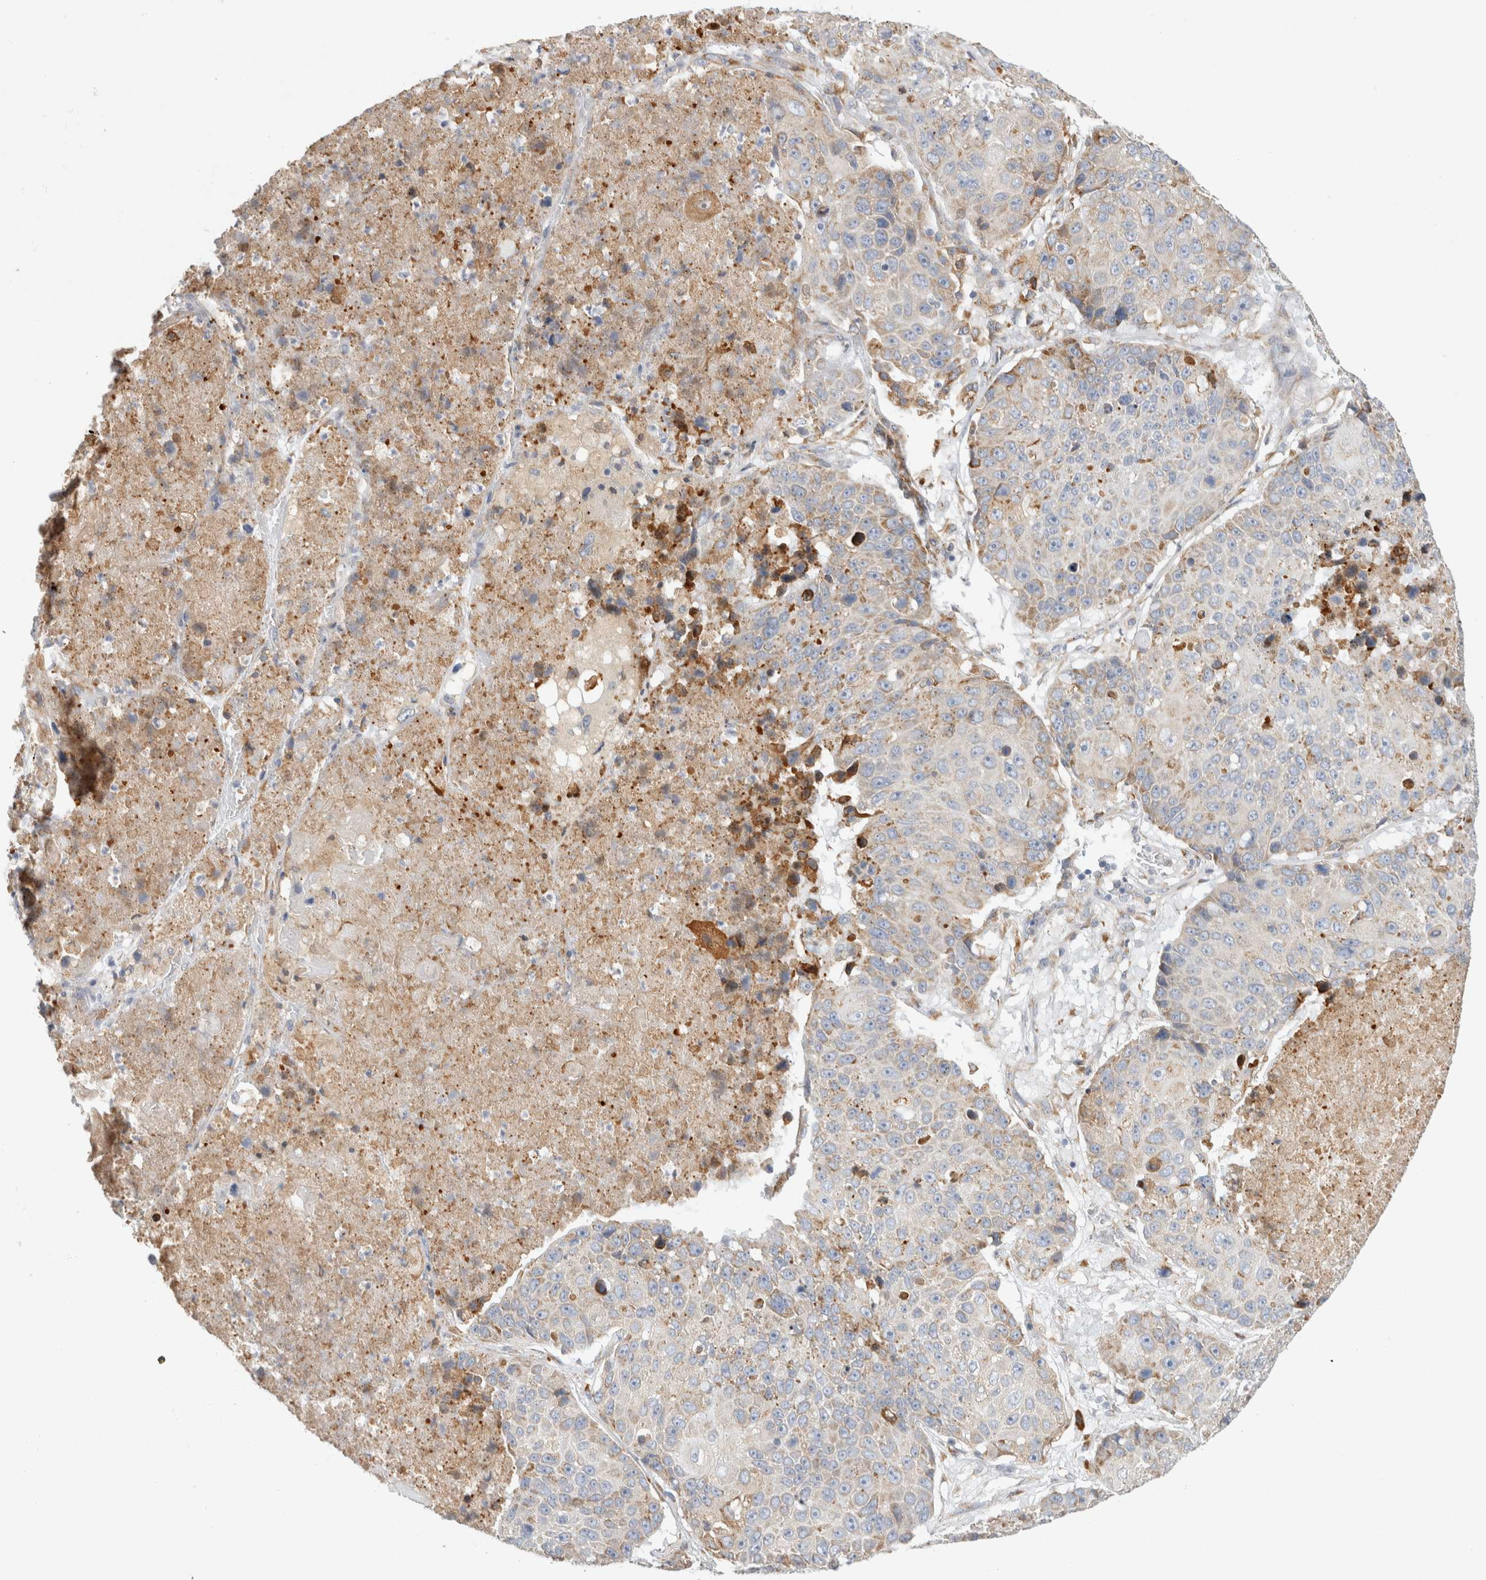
{"staining": {"intensity": "weak", "quantity": "<25%", "location": "cytoplasmic/membranous"}, "tissue": "lung cancer", "cell_type": "Tumor cells", "image_type": "cancer", "snomed": [{"axis": "morphology", "description": "Squamous cell carcinoma, NOS"}, {"axis": "topography", "description": "Lung"}], "caption": "Tumor cells are negative for brown protein staining in lung cancer.", "gene": "RPN2", "patient": {"sex": "male", "age": 61}}